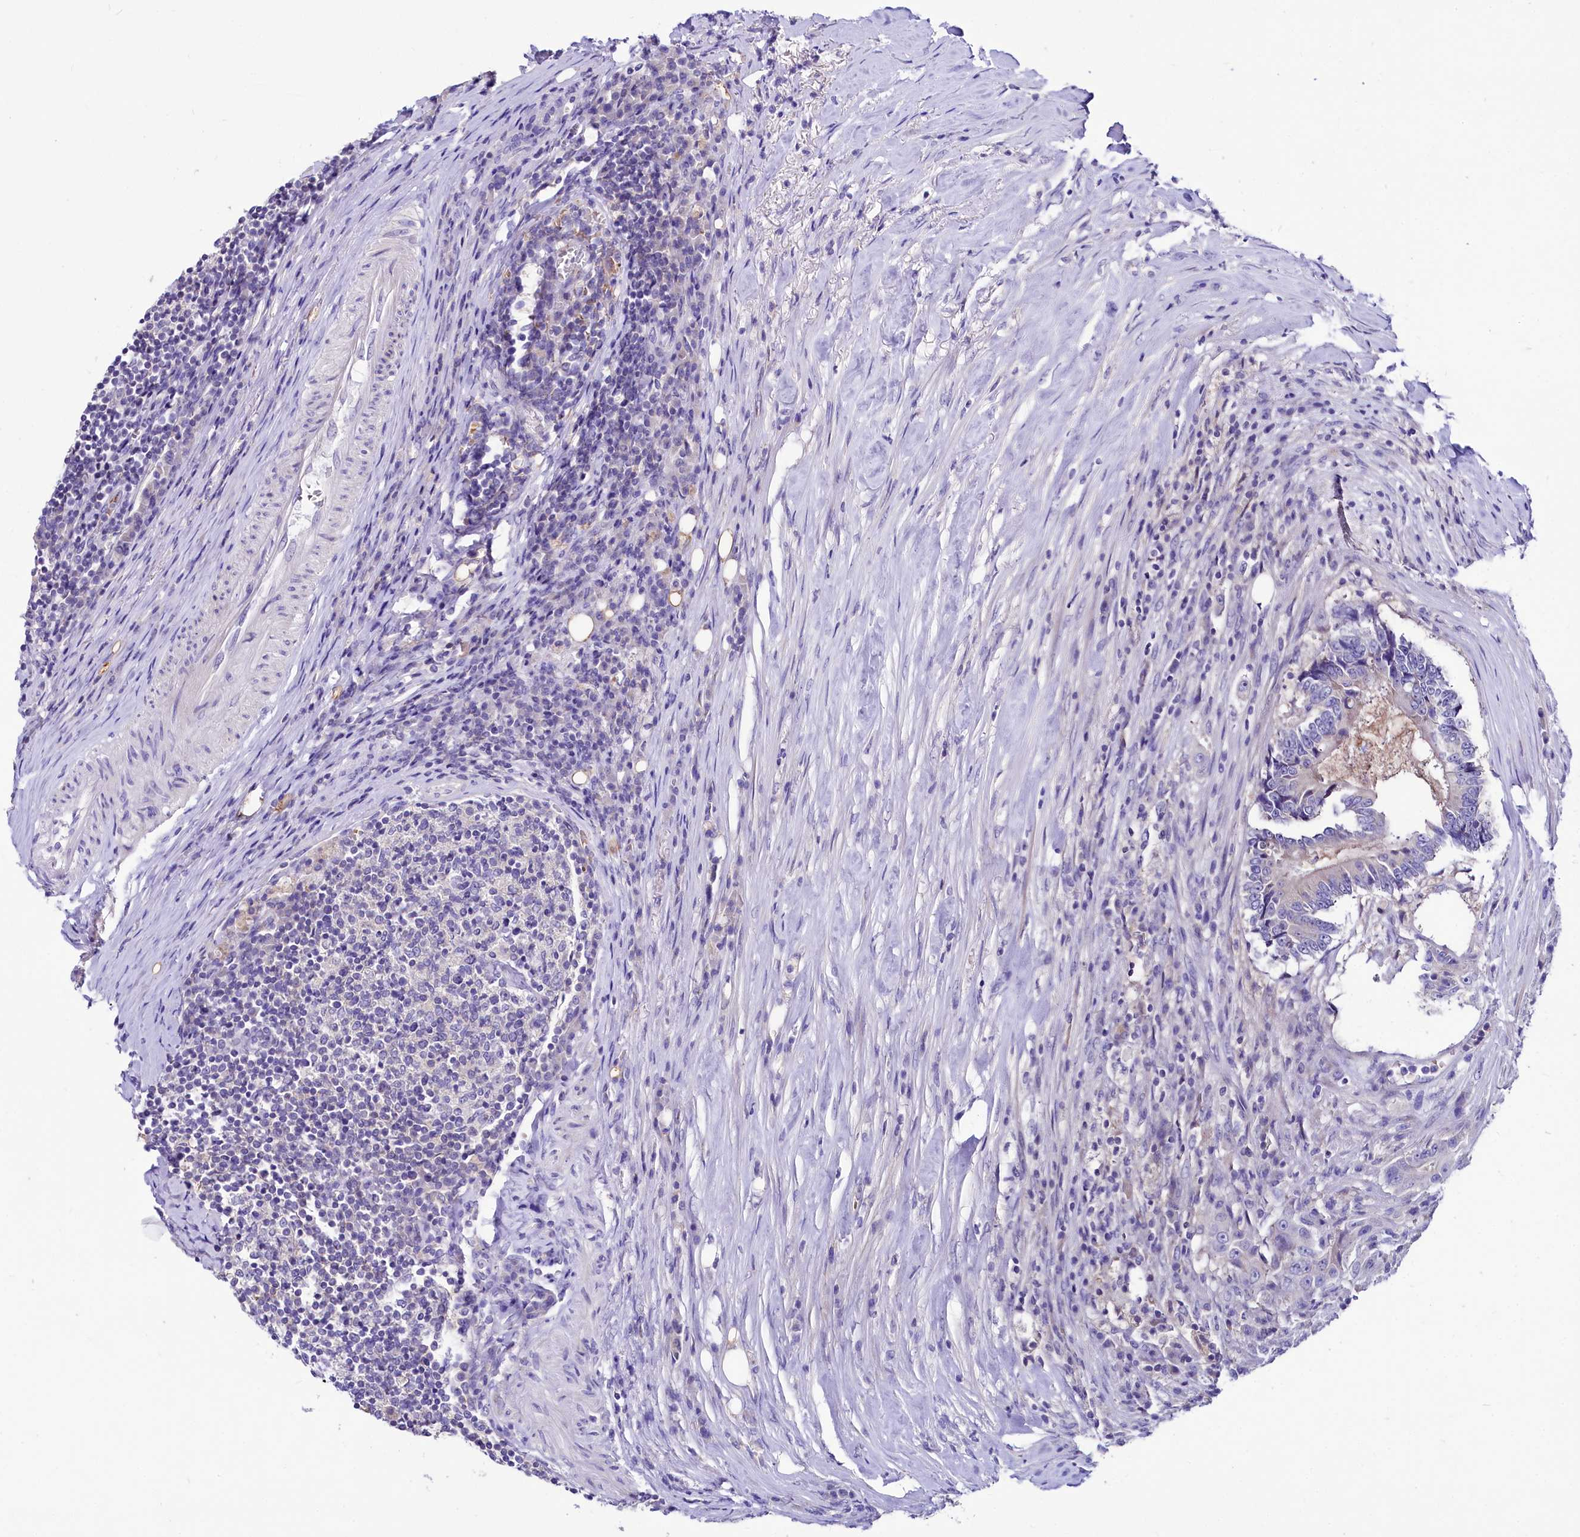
{"staining": {"intensity": "negative", "quantity": "none", "location": "none"}, "tissue": "colorectal cancer", "cell_type": "Tumor cells", "image_type": "cancer", "snomed": [{"axis": "morphology", "description": "Adenocarcinoma, NOS"}, {"axis": "topography", "description": "Colon"}], "caption": "Tumor cells show no significant staining in adenocarcinoma (colorectal).", "gene": "ABHD5", "patient": {"sex": "male", "age": 83}}